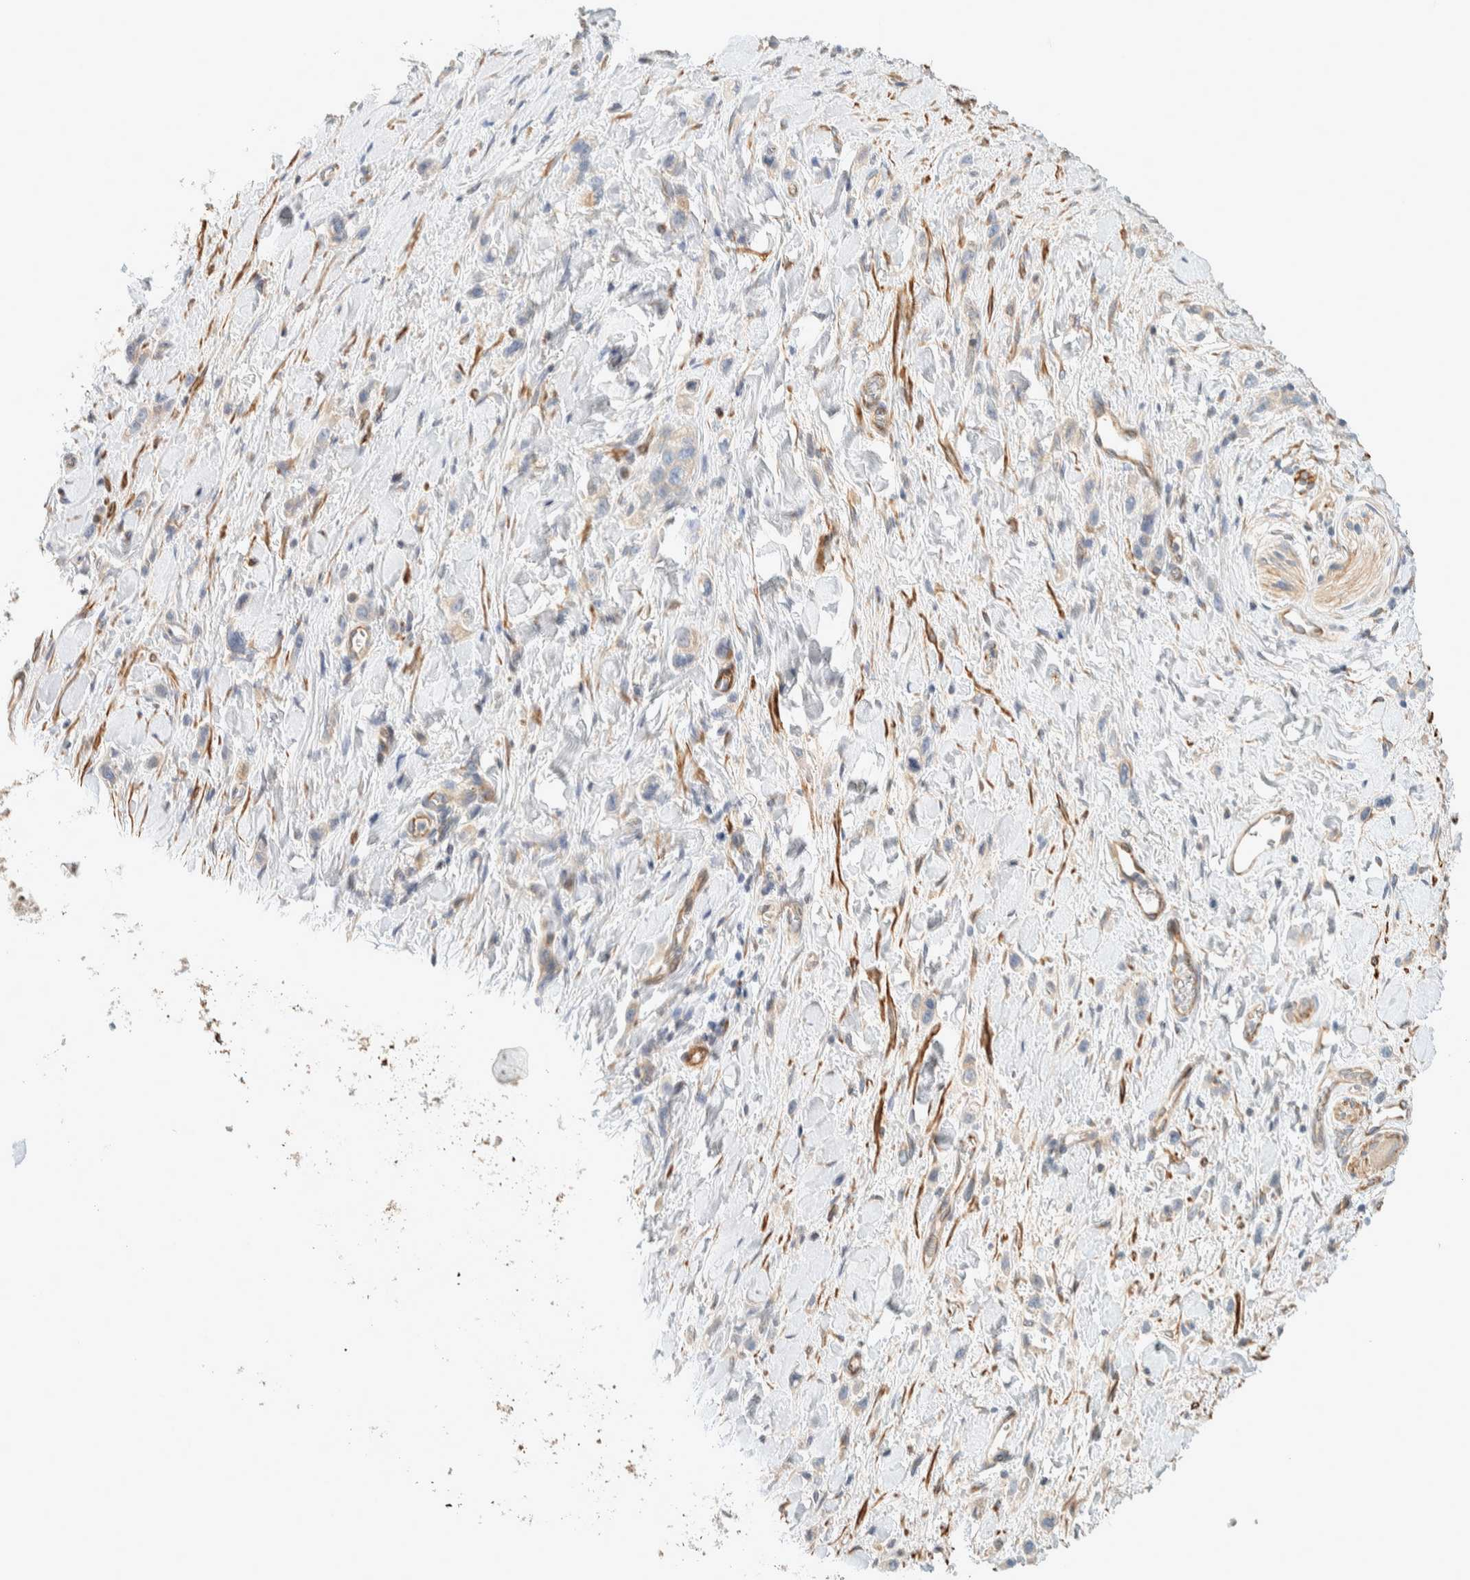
{"staining": {"intensity": "negative", "quantity": "none", "location": "none"}, "tissue": "stomach cancer", "cell_type": "Tumor cells", "image_type": "cancer", "snomed": [{"axis": "morphology", "description": "Adenocarcinoma, NOS"}, {"axis": "topography", "description": "Stomach"}], "caption": "Photomicrograph shows no significant protein positivity in tumor cells of stomach adenocarcinoma.", "gene": "CDR2", "patient": {"sex": "female", "age": 65}}